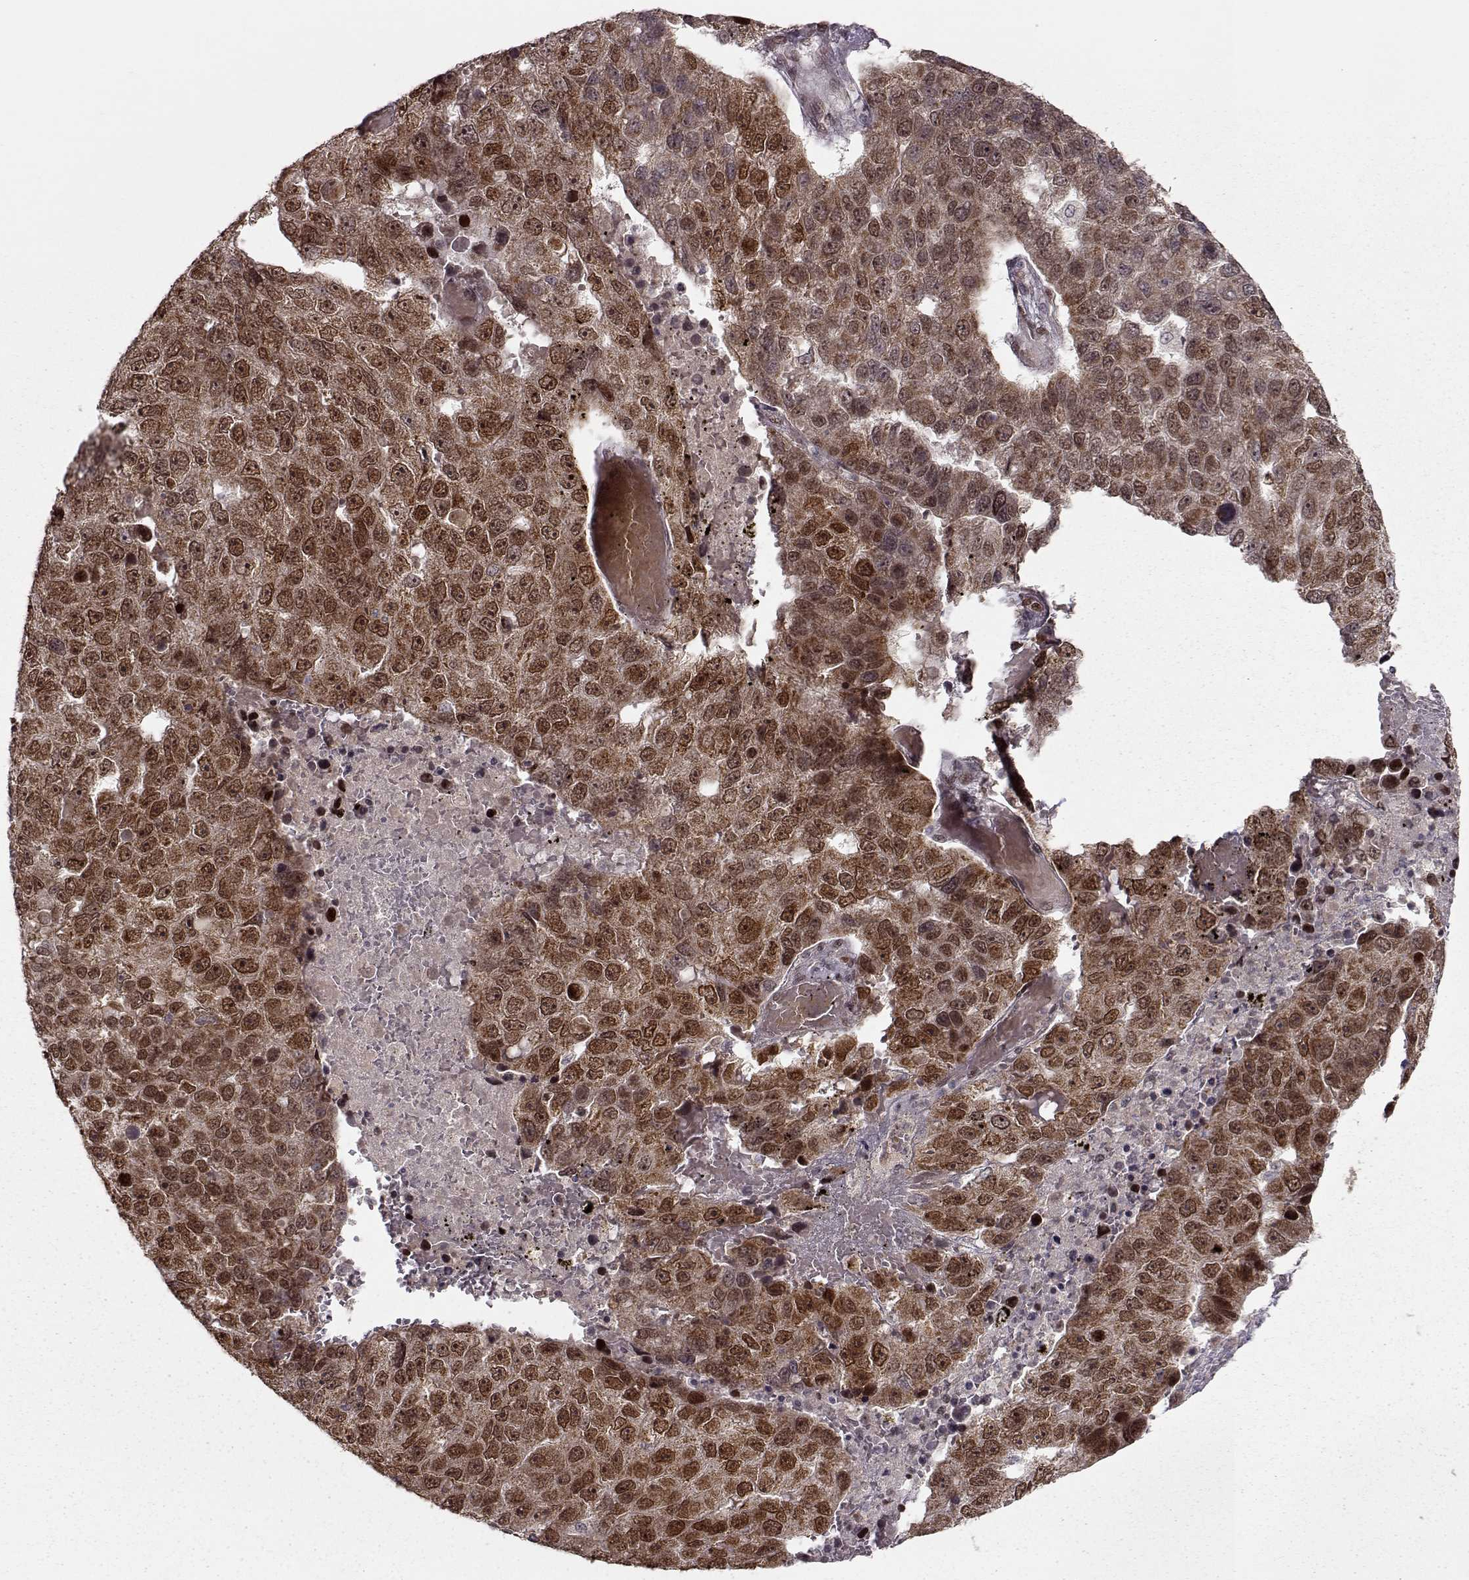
{"staining": {"intensity": "moderate", "quantity": ">75%", "location": "cytoplasmic/membranous,nuclear"}, "tissue": "pancreatic cancer", "cell_type": "Tumor cells", "image_type": "cancer", "snomed": [{"axis": "morphology", "description": "Adenocarcinoma, NOS"}, {"axis": "topography", "description": "Pancreas"}], "caption": "Tumor cells reveal medium levels of moderate cytoplasmic/membranous and nuclear positivity in about >75% of cells in pancreatic adenocarcinoma. Immunohistochemistry stains the protein in brown and the nuclei are stained blue.", "gene": "RAI1", "patient": {"sex": "female", "age": 61}}